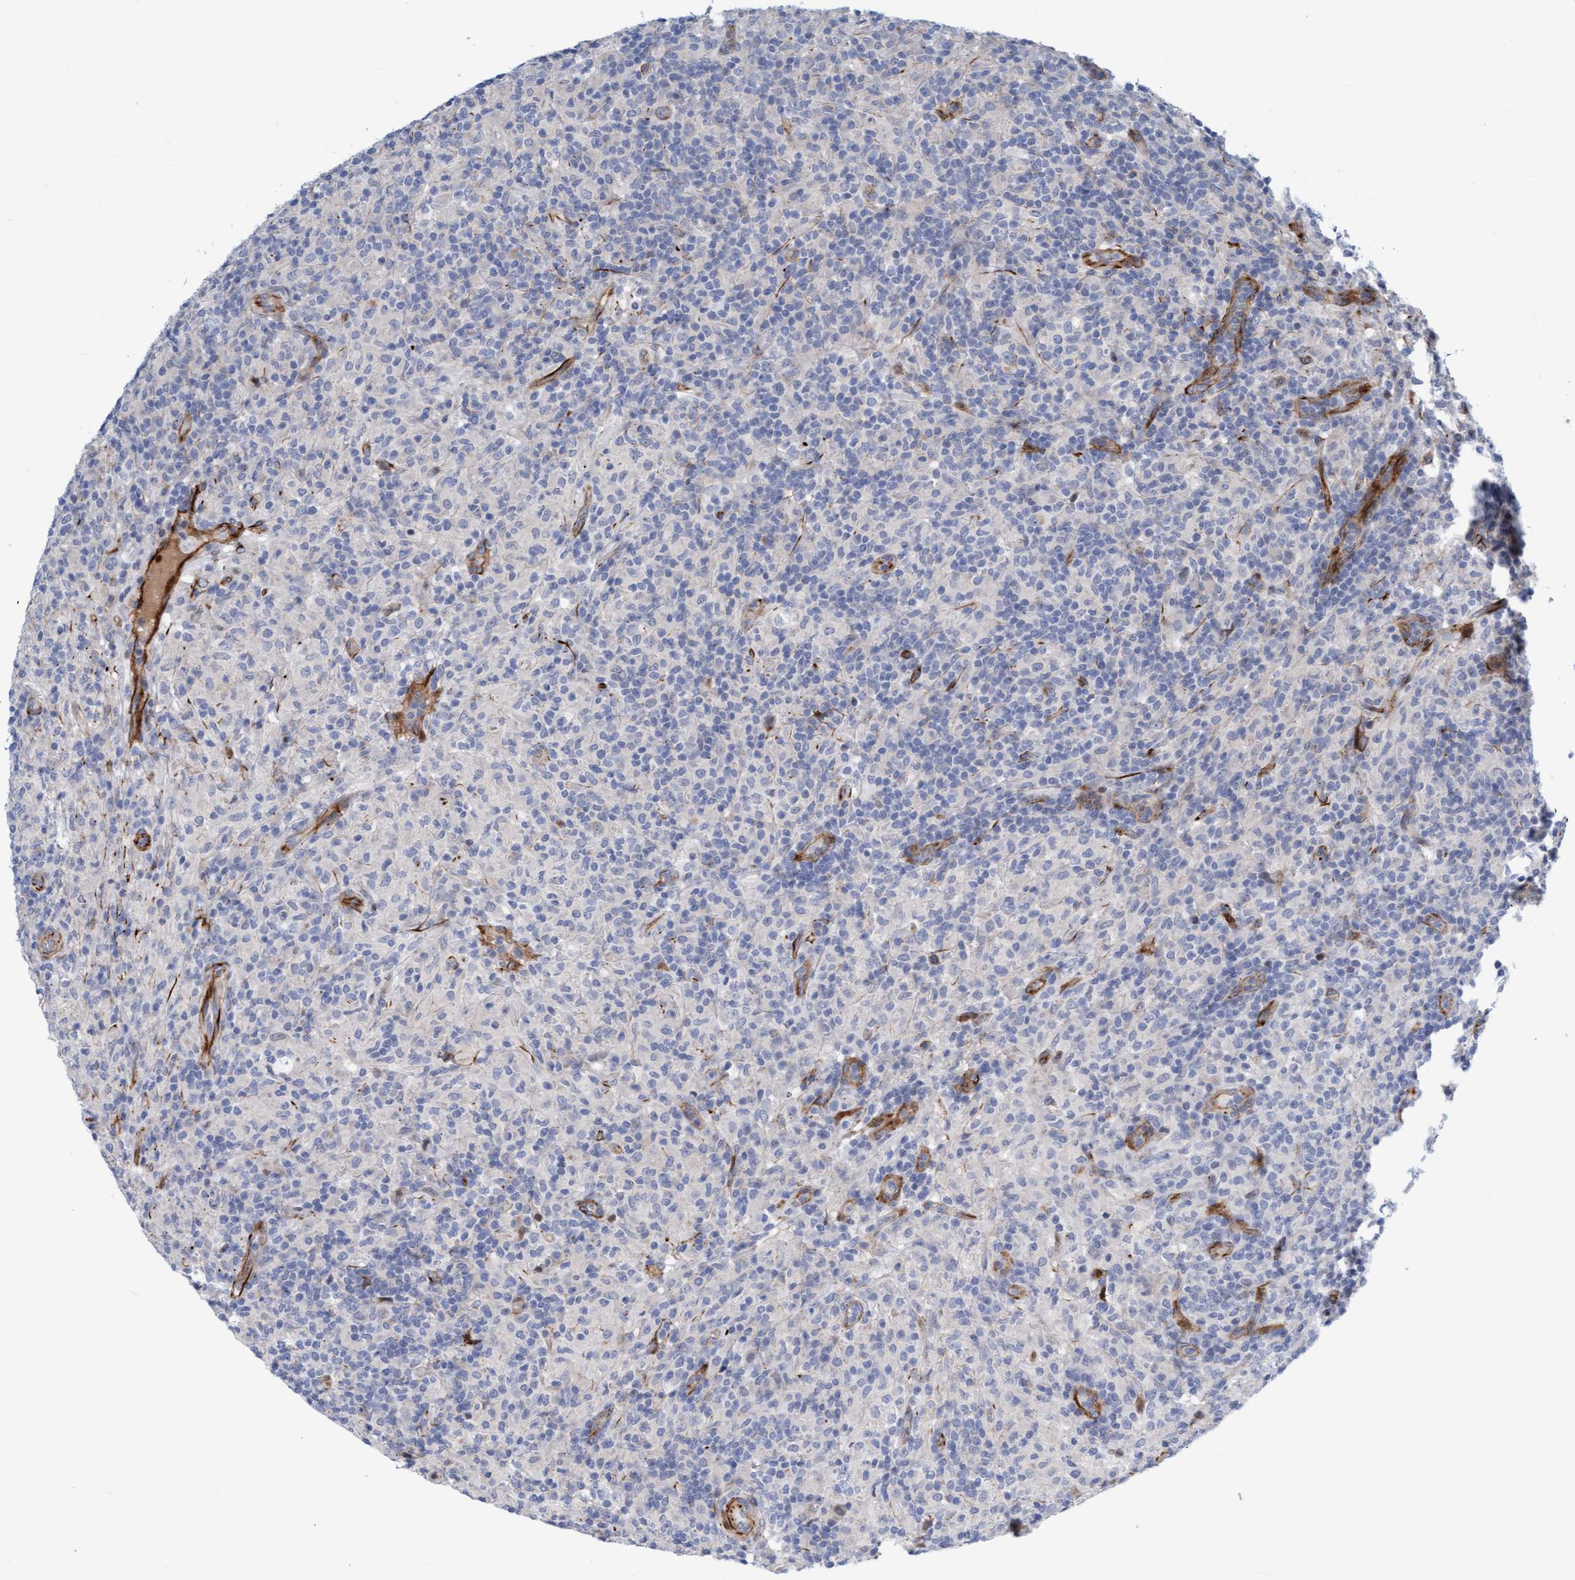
{"staining": {"intensity": "weak", "quantity": "<25%", "location": "cytoplasmic/membranous"}, "tissue": "lymphoma", "cell_type": "Tumor cells", "image_type": "cancer", "snomed": [{"axis": "morphology", "description": "Hodgkin's disease, NOS"}, {"axis": "topography", "description": "Lymph node"}], "caption": "Hodgkin's disease stained for a protein using IHC shows no expression tumor cells.", "gene": "POLG2", "patient": {"sex": "male", "age": 70}}